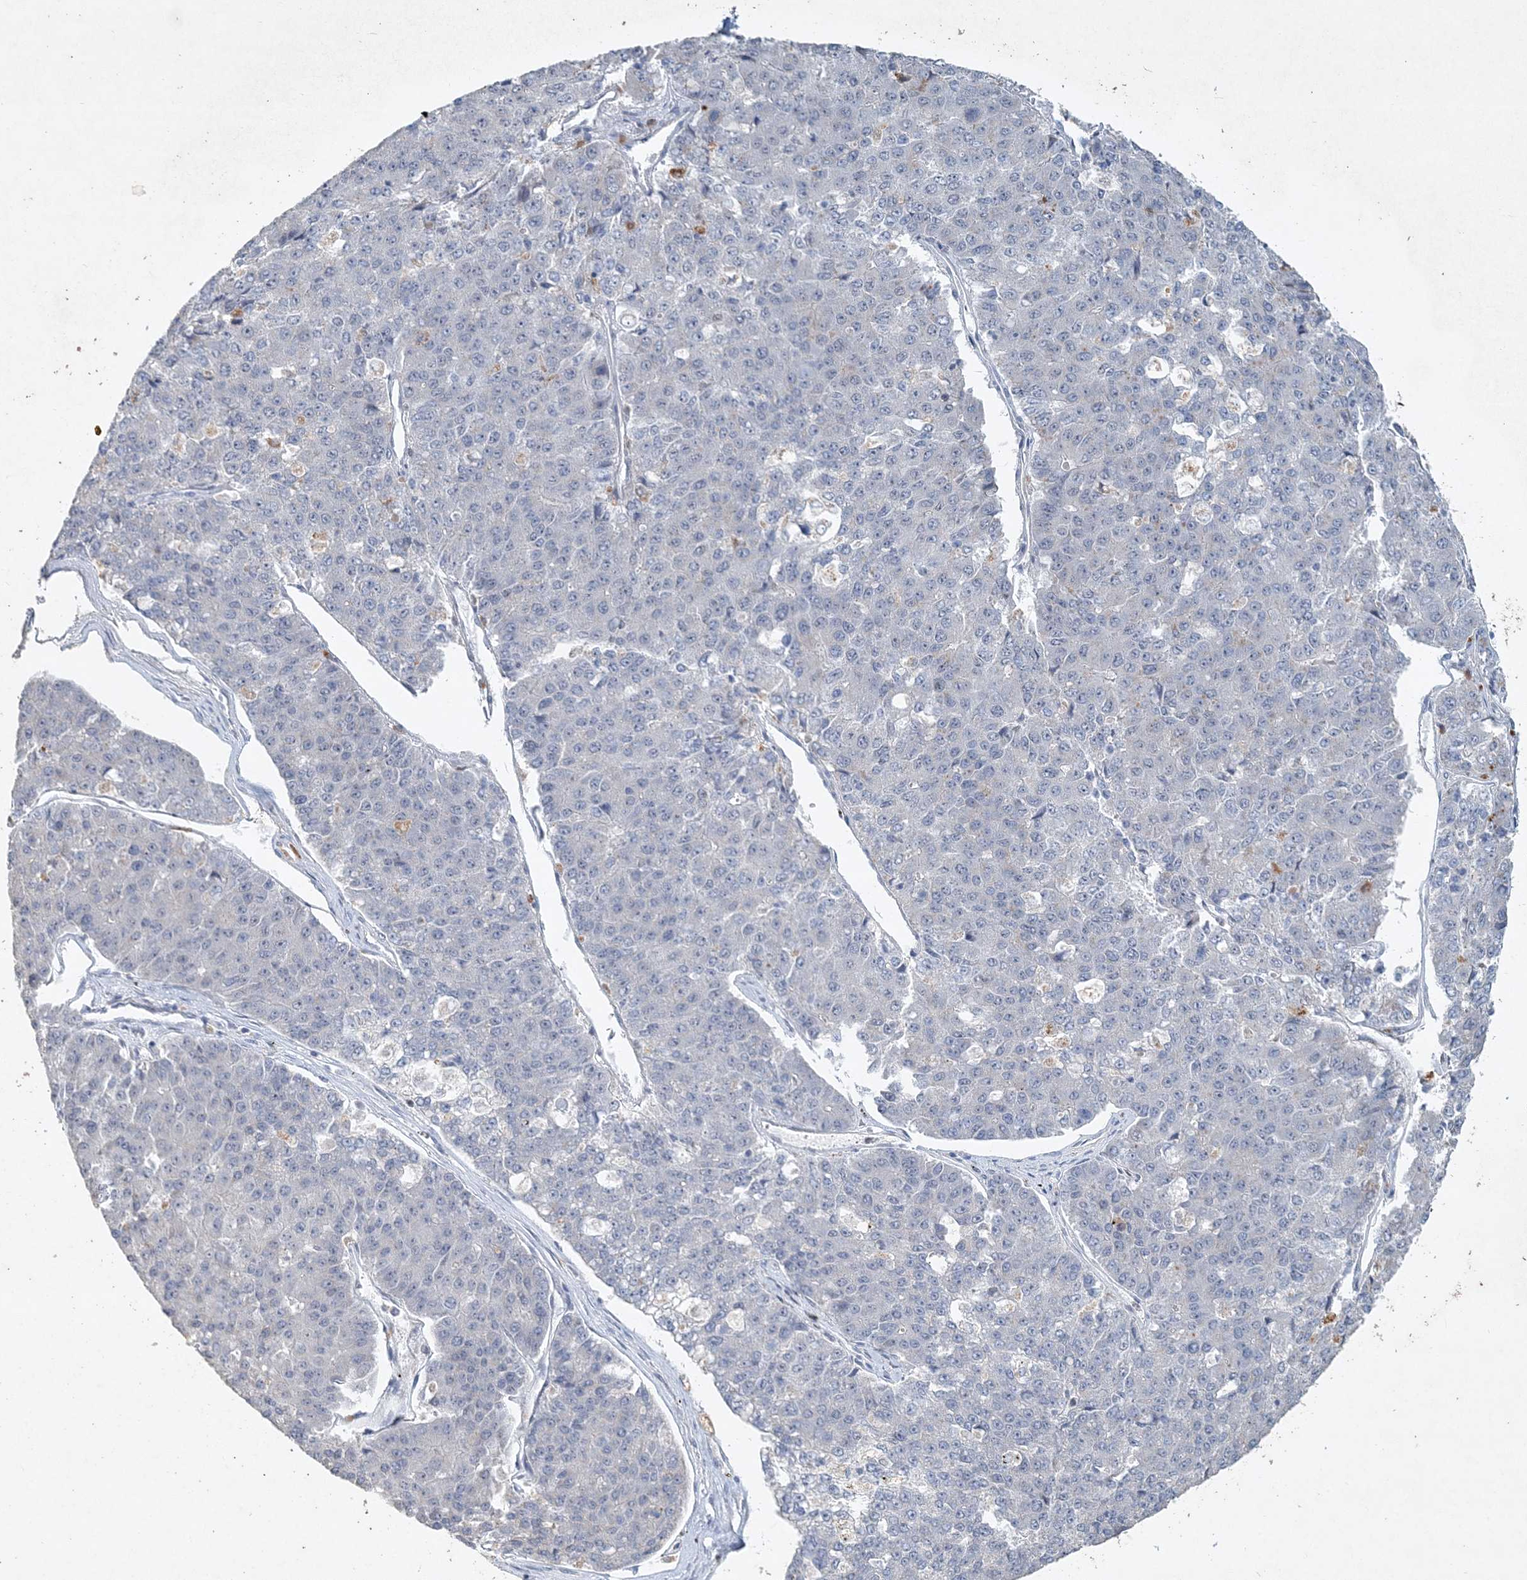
{"staining": {"intensity": "negative", "quantity": "none", "location": "none"}, "tissue": "pancreatic cancer", "cell_type": "Tumor cells", "image_type": "cancer", "snomed": [{"axis": "morphology", "description": "Adenocarcinoma, NOS"}, {"axis": "topography", "description": "Pancreas"}], "caption": "The photomicrograph demonstrates no significant expression in tumor cells of pancreatic cancer (adenocarcinoma).", "gene": "DNAH5", "patient": {"sex": "male", "age": 50}}